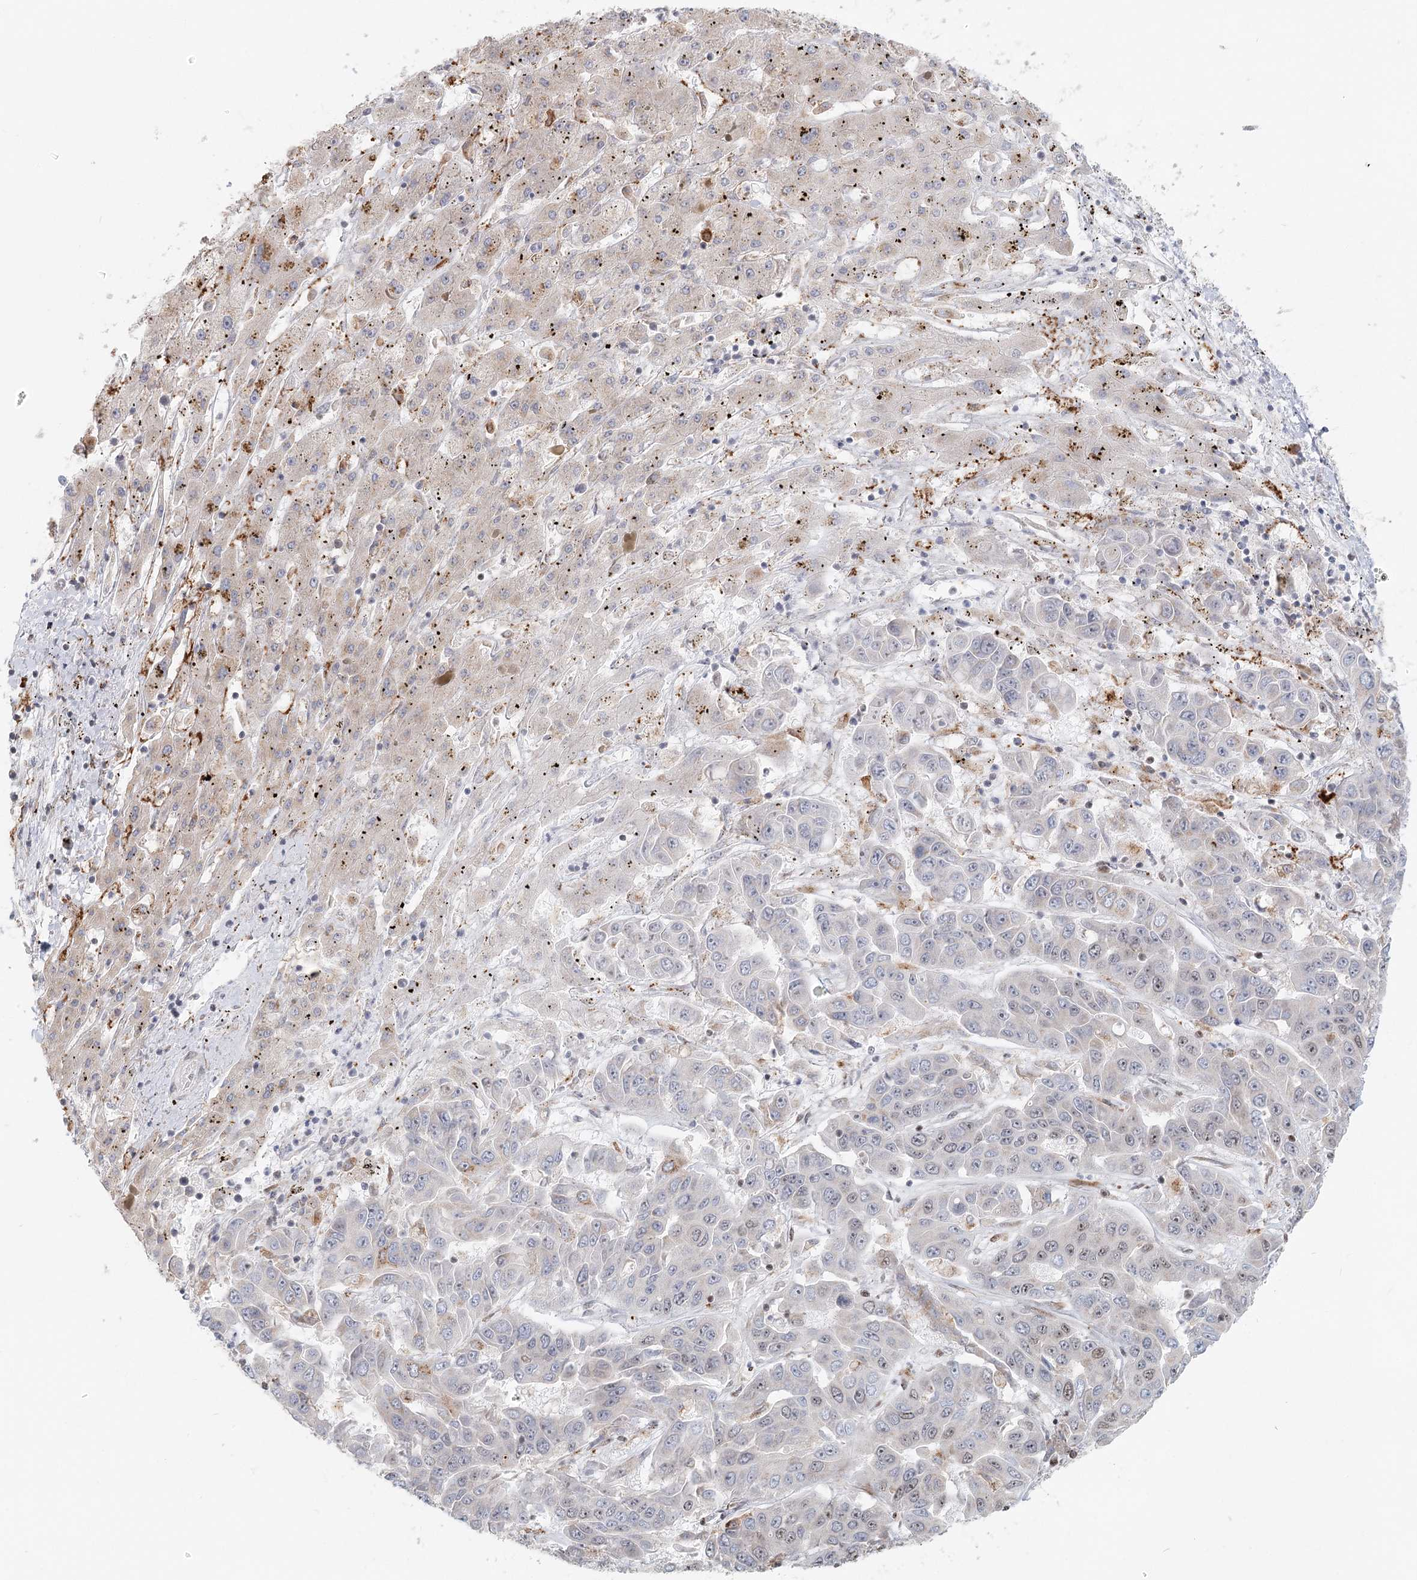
{"staining": {"intensity": "weak", "quantity": "<25%", "location": "nuclear"}, "tissue": "liver cancer", "cell_type": "Tumor cells", "image_type": "cancer", "snomed": [{"axis": "morphology", "description": "Cholangiocarcinoma"}, {"axis": "topography", "description": "Liver"}], "caption": "DAB immunohistochemical staining of liver cholangiocarcinoma reveals no significant positivity in tumor cells.", "gene": "BNIP5", "patient": {"sex": "female", "age": 52}}